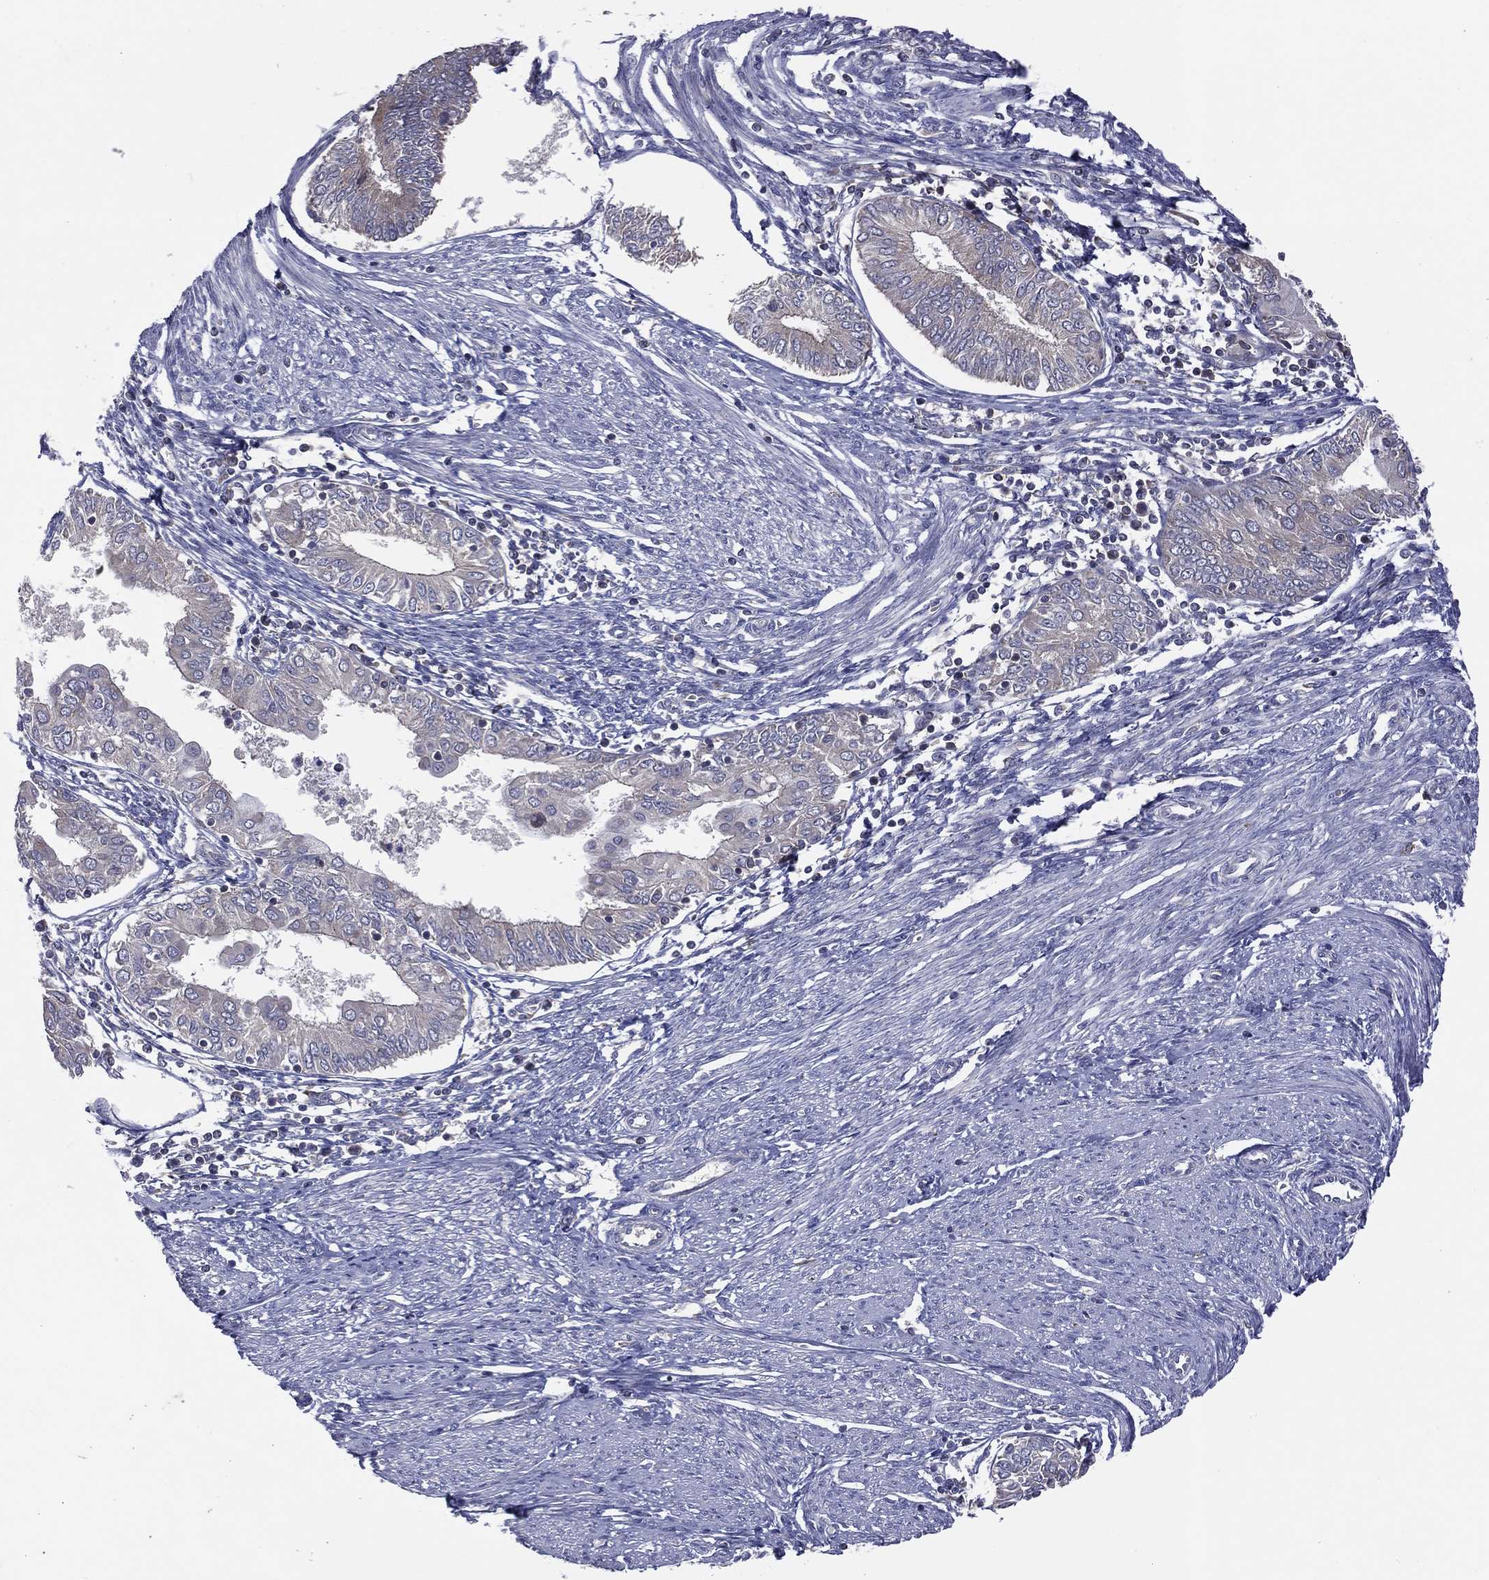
{"staining": {"intensity": "negative", "quantity": "none", "location": "none"}, "tissue": "endometrial cancer", "cell_type": "Tumor cells", "image_type": "cancer", "snomed": [{"axis": "morphology", "description": "Adenocarcinoma, NOS"}, {"axis": "topography", "description": "Endometrium"}], "caption": "The micrograph demonstrates no significant positivity in tumor cells of endometrial cancer (adenocarcinoma).", "gene": "STARD3", "patient": {"sex": "female", "age": 68}}